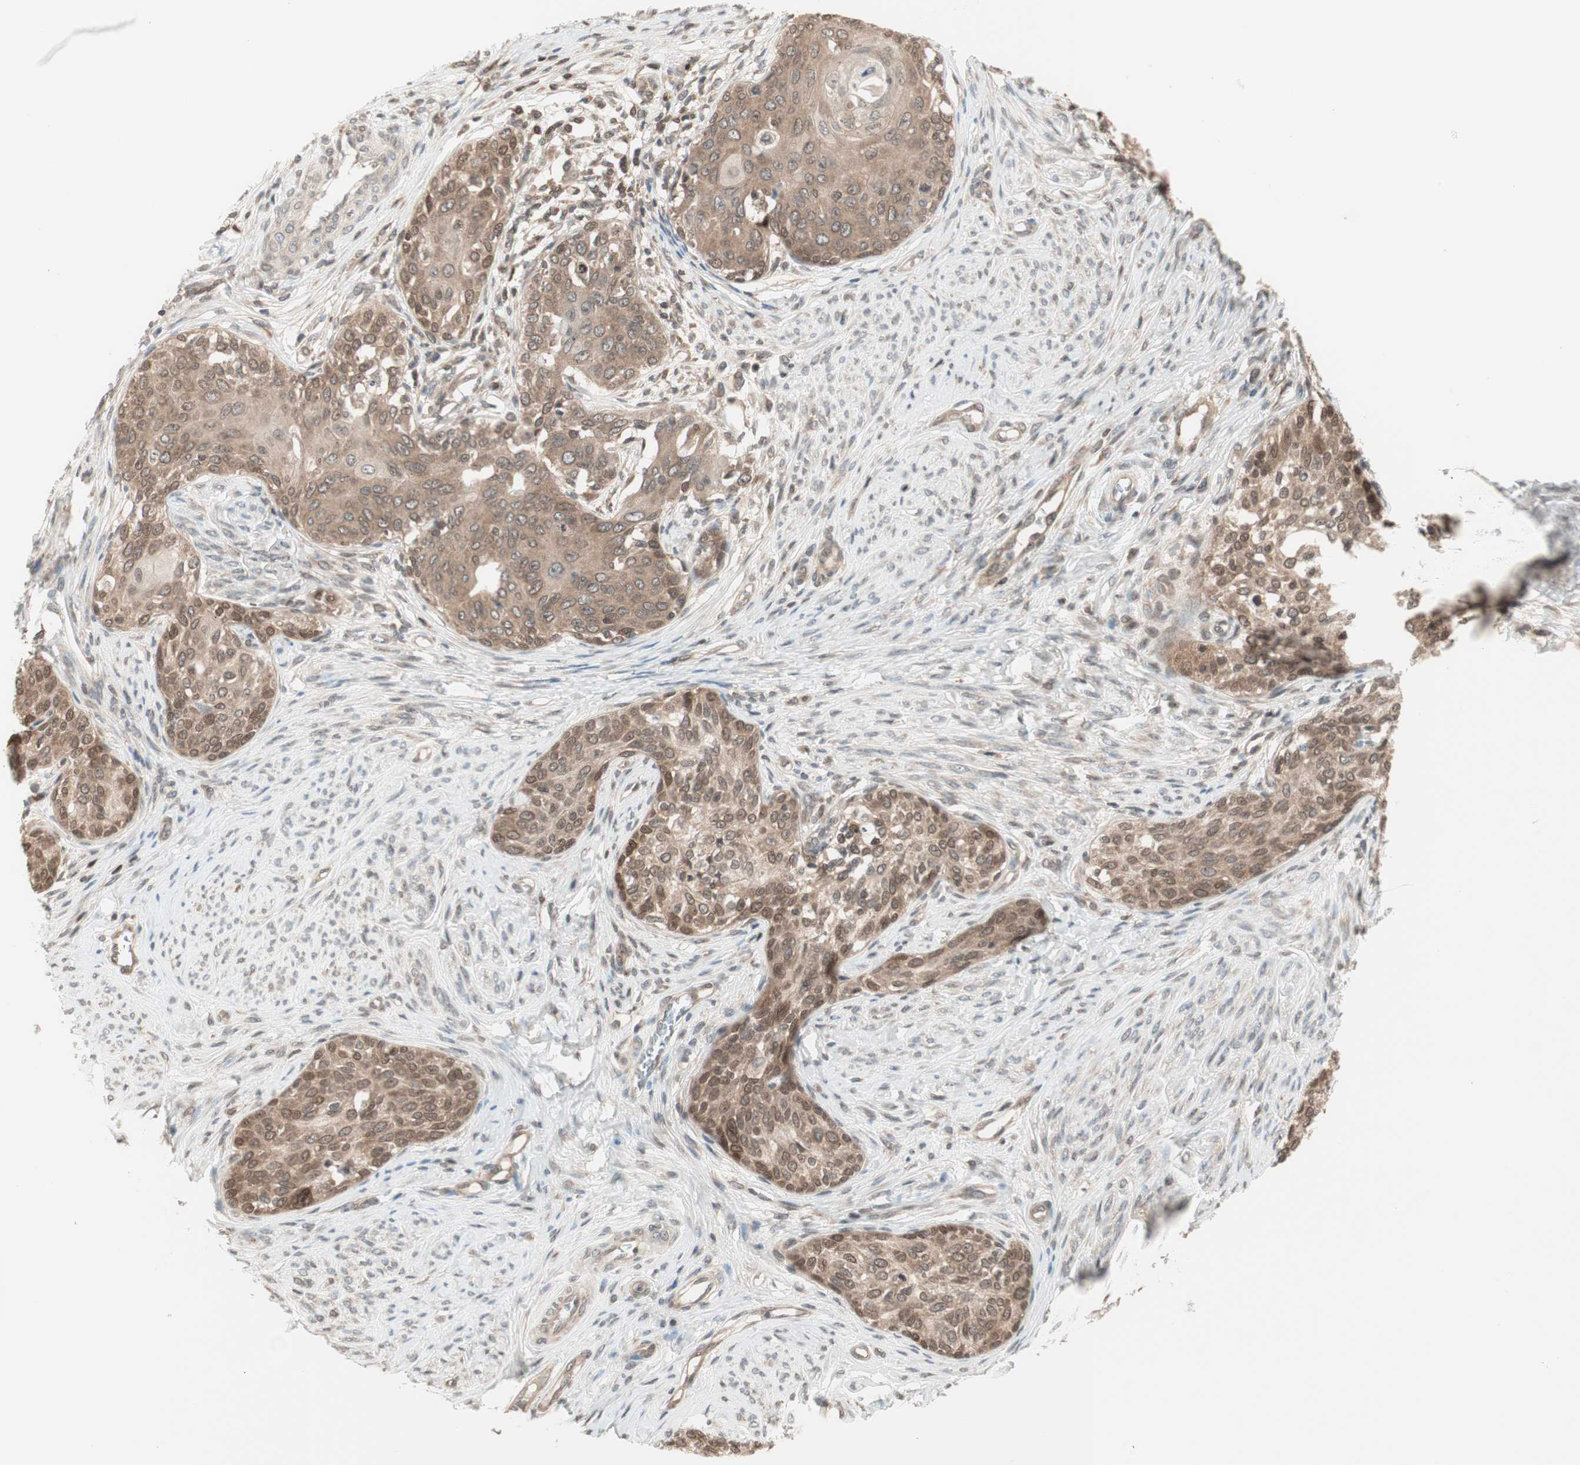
{"staining": {"intensity": "moderate", "quantity": ">75%", "location": "cytoplasmic/membranous"}, "tissue": "cervical cancer", "cell_type": "Tumor cells", "image_type": "cancer", "snomed": [{"axis": "morphology", "description": "Squamous cell carcinoma, NOS"}, {"axis": "morphology", "description": "Adenocarcinoma, NOS"}, {"axis": "topography", "description": "Cervix"}], "caption": "Immunohistochemistry of cervical cancer (squamous cell carcinoma) demonstrates medium levels of moderate cytoplasmic/membranous positivity in approximately >75% of tumor cells. Ihc stains the protein of interest in brown and the nuclei are stained blue.", "gene": "UBE2I", "patient": {"sex": "female", "age": 52}}